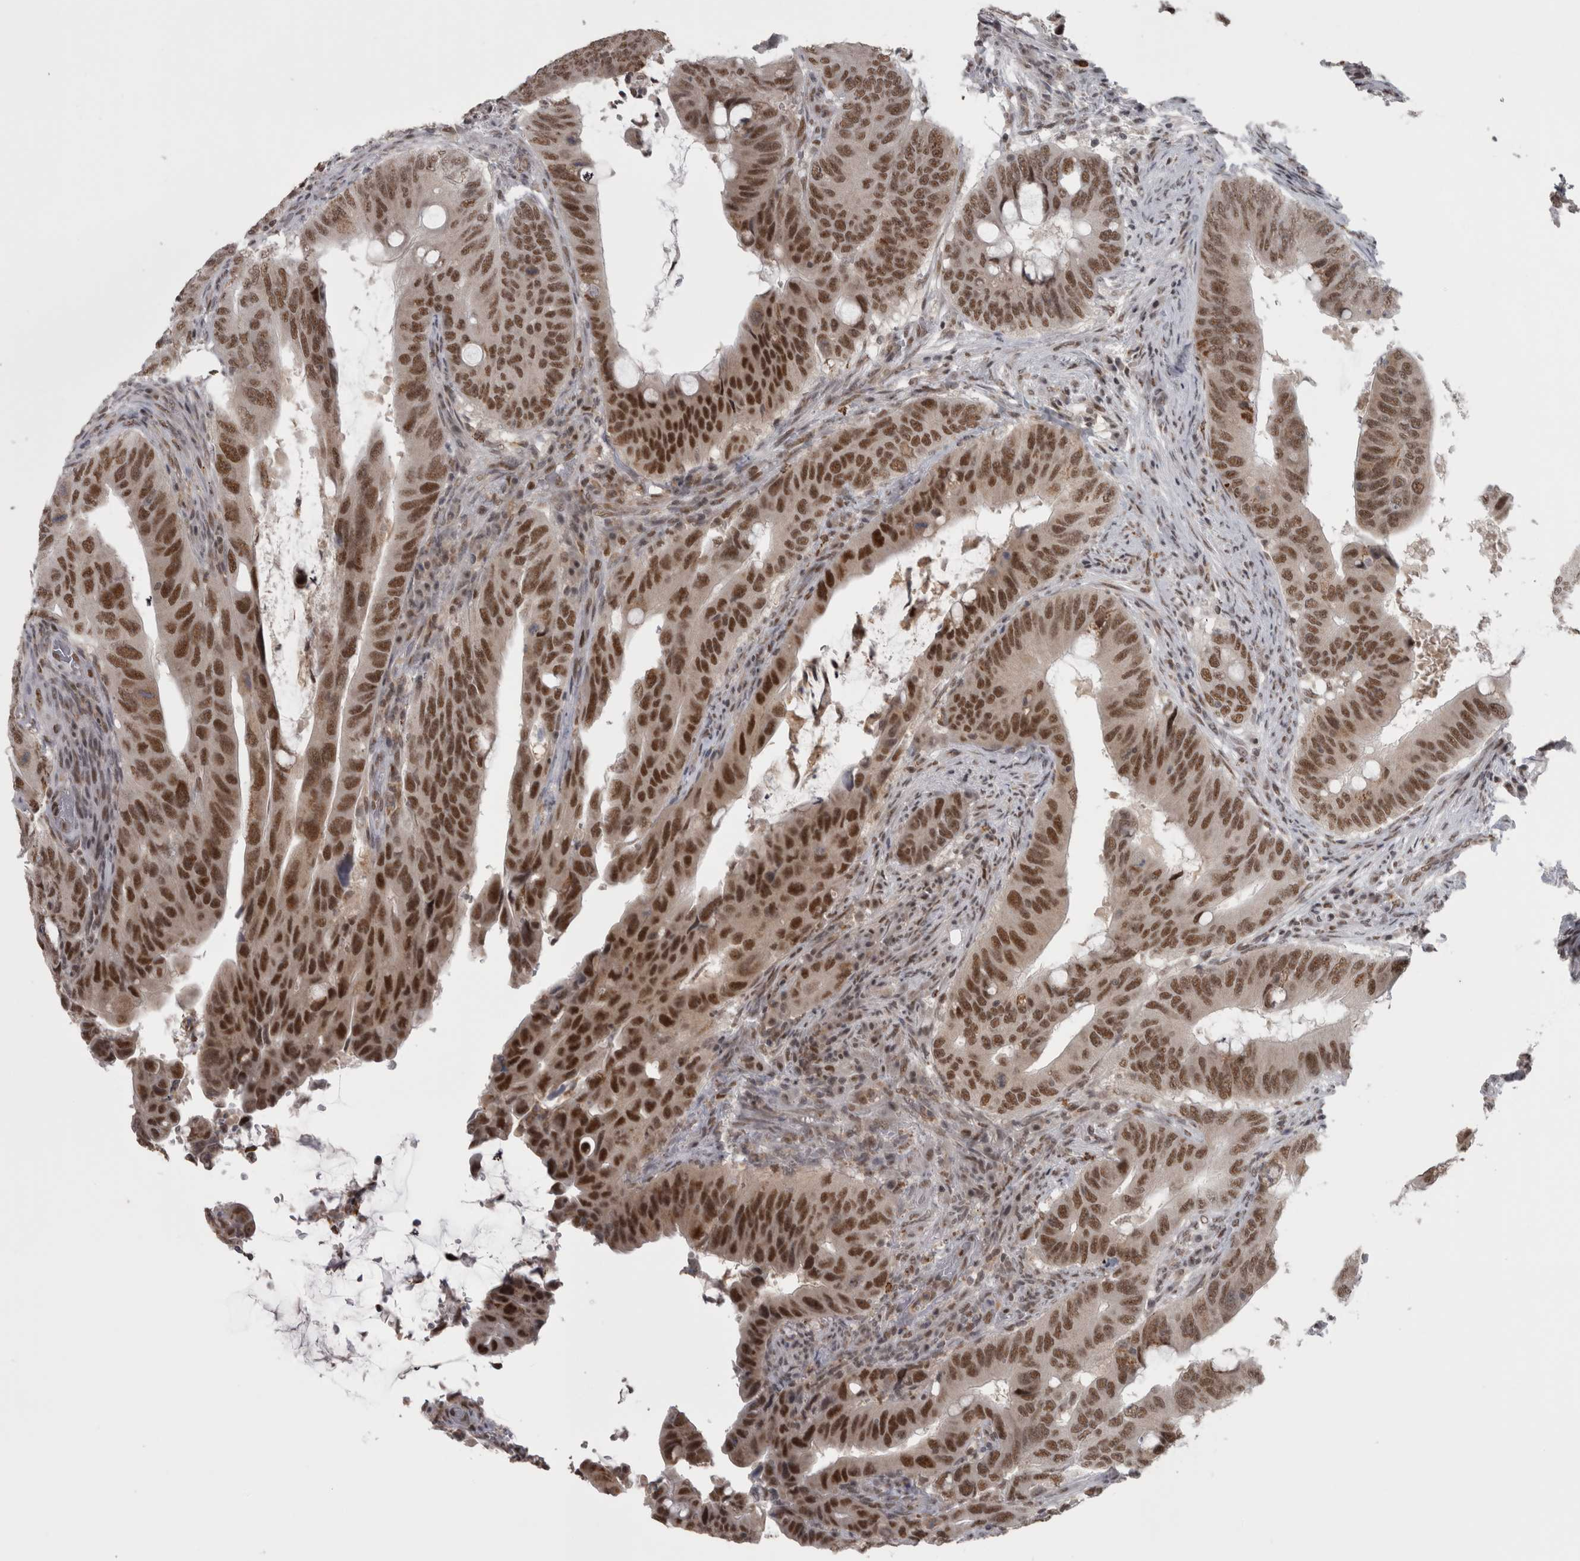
{"staining": {"intensity": "strong", "quantity": ">75%", "location": "nuclear"}, "tissue": "colorectal cancer", "cell_type": "Tumor cells", "image_type": "cancer", "snomed": [{"axis": "morphology", "description": "Adenocarcinoma, NOS"}, {"axis": "topography", "description": "Colon"}], "caption": "DAB immunohistochemical staining of colorectal adenocarcinoma shows strong nuclear protein staining in approximately >75% of tumor cells.", "gene": "MICU3", "patient": {"sex": "male", "age": 71}}